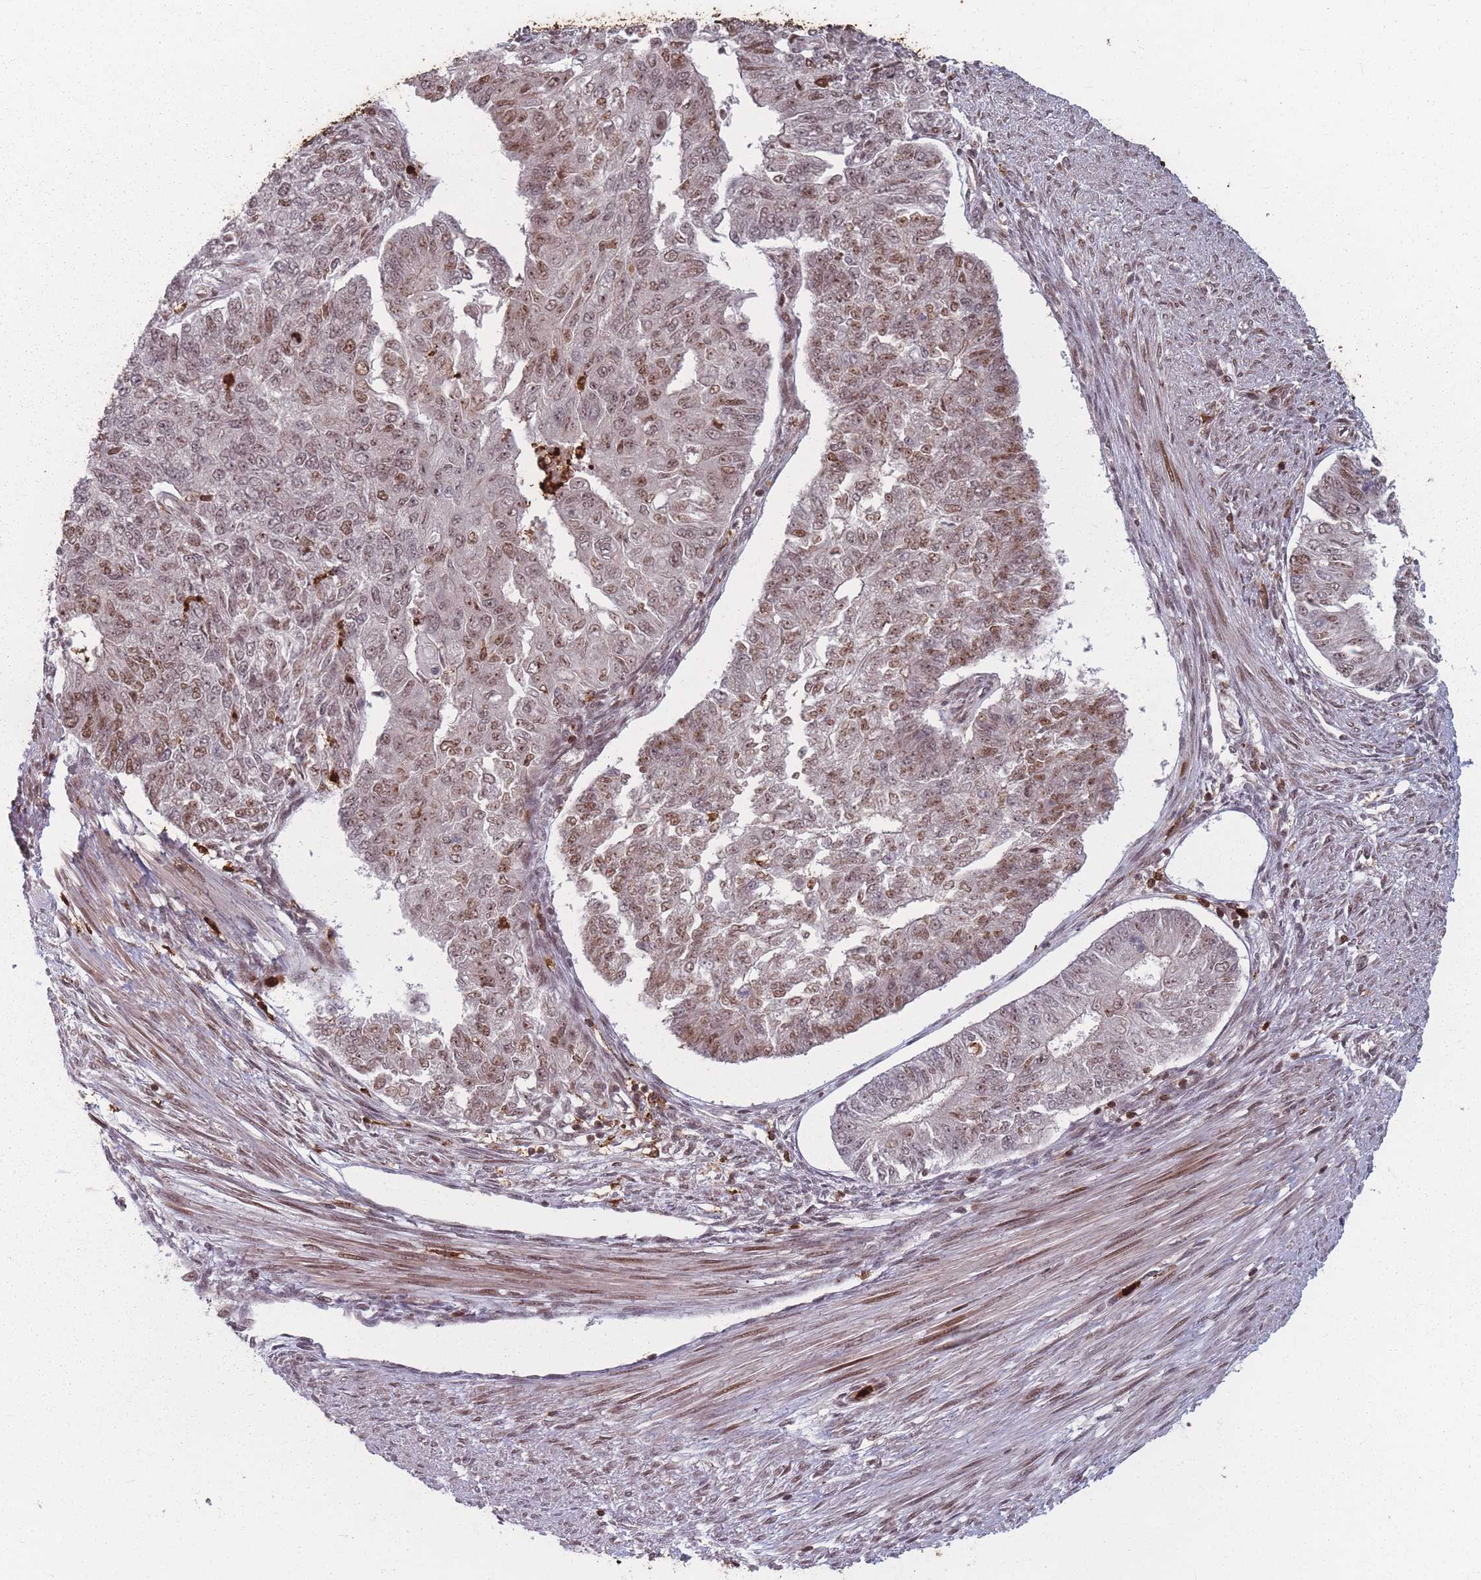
{"staining": {"intensity": "moderate", "quantity": ">75%", "location": "nuclear"}, "tissue": "endometrial cancer", "cell_type": "Tumor cells", "image_type": "cancer", "snomed": [{"axis": "morphology", "description": "Adenocarcinoma, NOS"}, {"axis": "topography", "description": "Endometrium"}], "caption": "Protein staining displays moderate nuclear positivity in approximately >75% of tumor cells in endometrial cancer (adenocarcinoma).", "gene": "WDR55", "patient": {"sex": "female", "age": 32}}